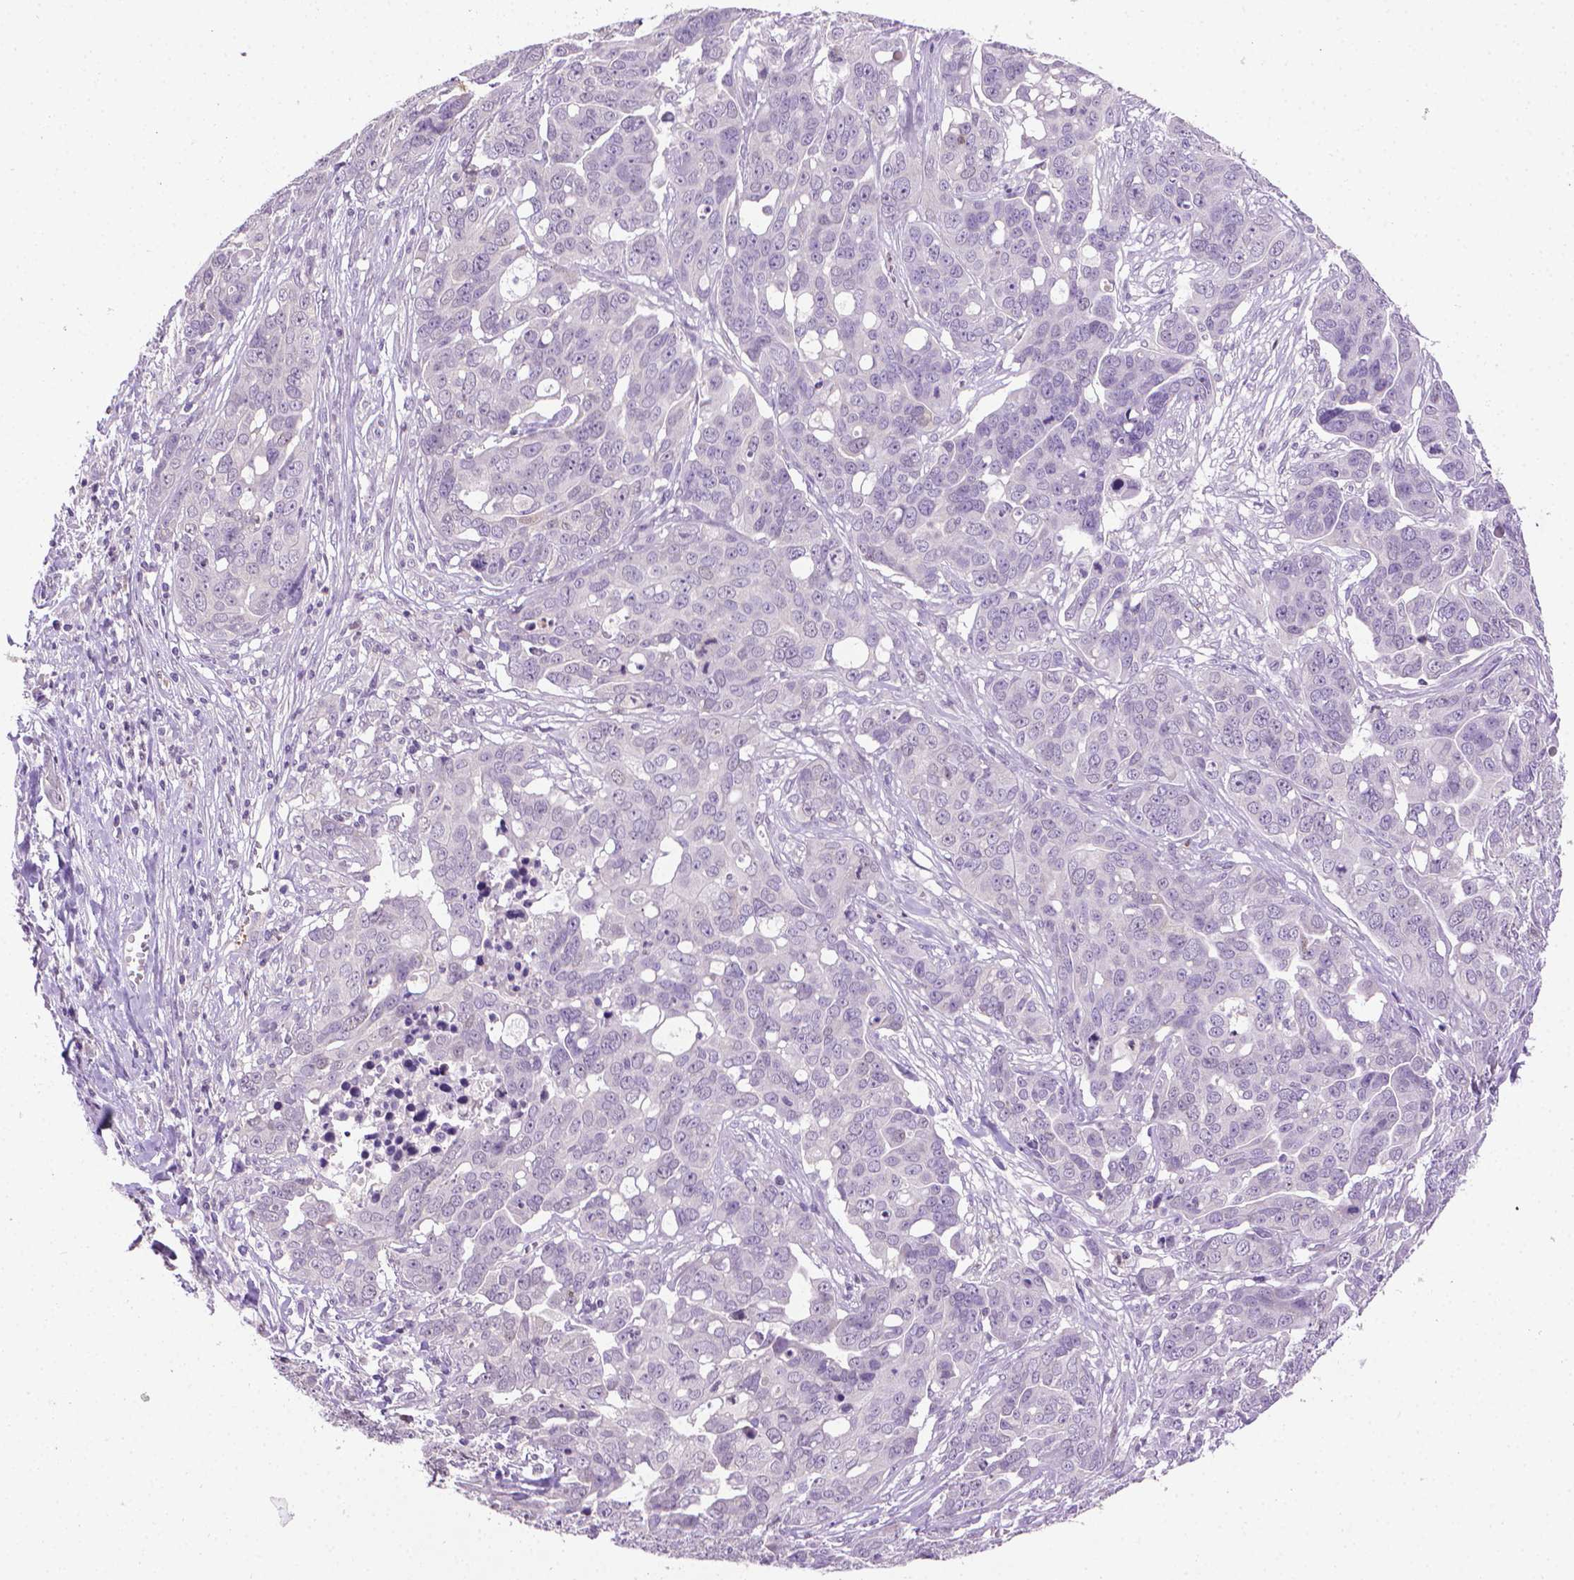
{"staining": {"intensity": "negative", "quantity": "none", "location": "none"}, "tissue": "ovarian cancer", "cell_type": "Tumor cells", "image_type": "cancer", "snomed": [{"axis": "morphology", "description": "Carcinoma, endometroid"}, {"axis": "topography", "description": "Ovary"}], "caption": "A high-resolution histopathology image shows immunohistochemistry staining of ovarian cancer, which demonstrates no significant positivity in tumor cells.", "gene": "CDKN2D", "patient": {"sex": "female", "age": 78}}